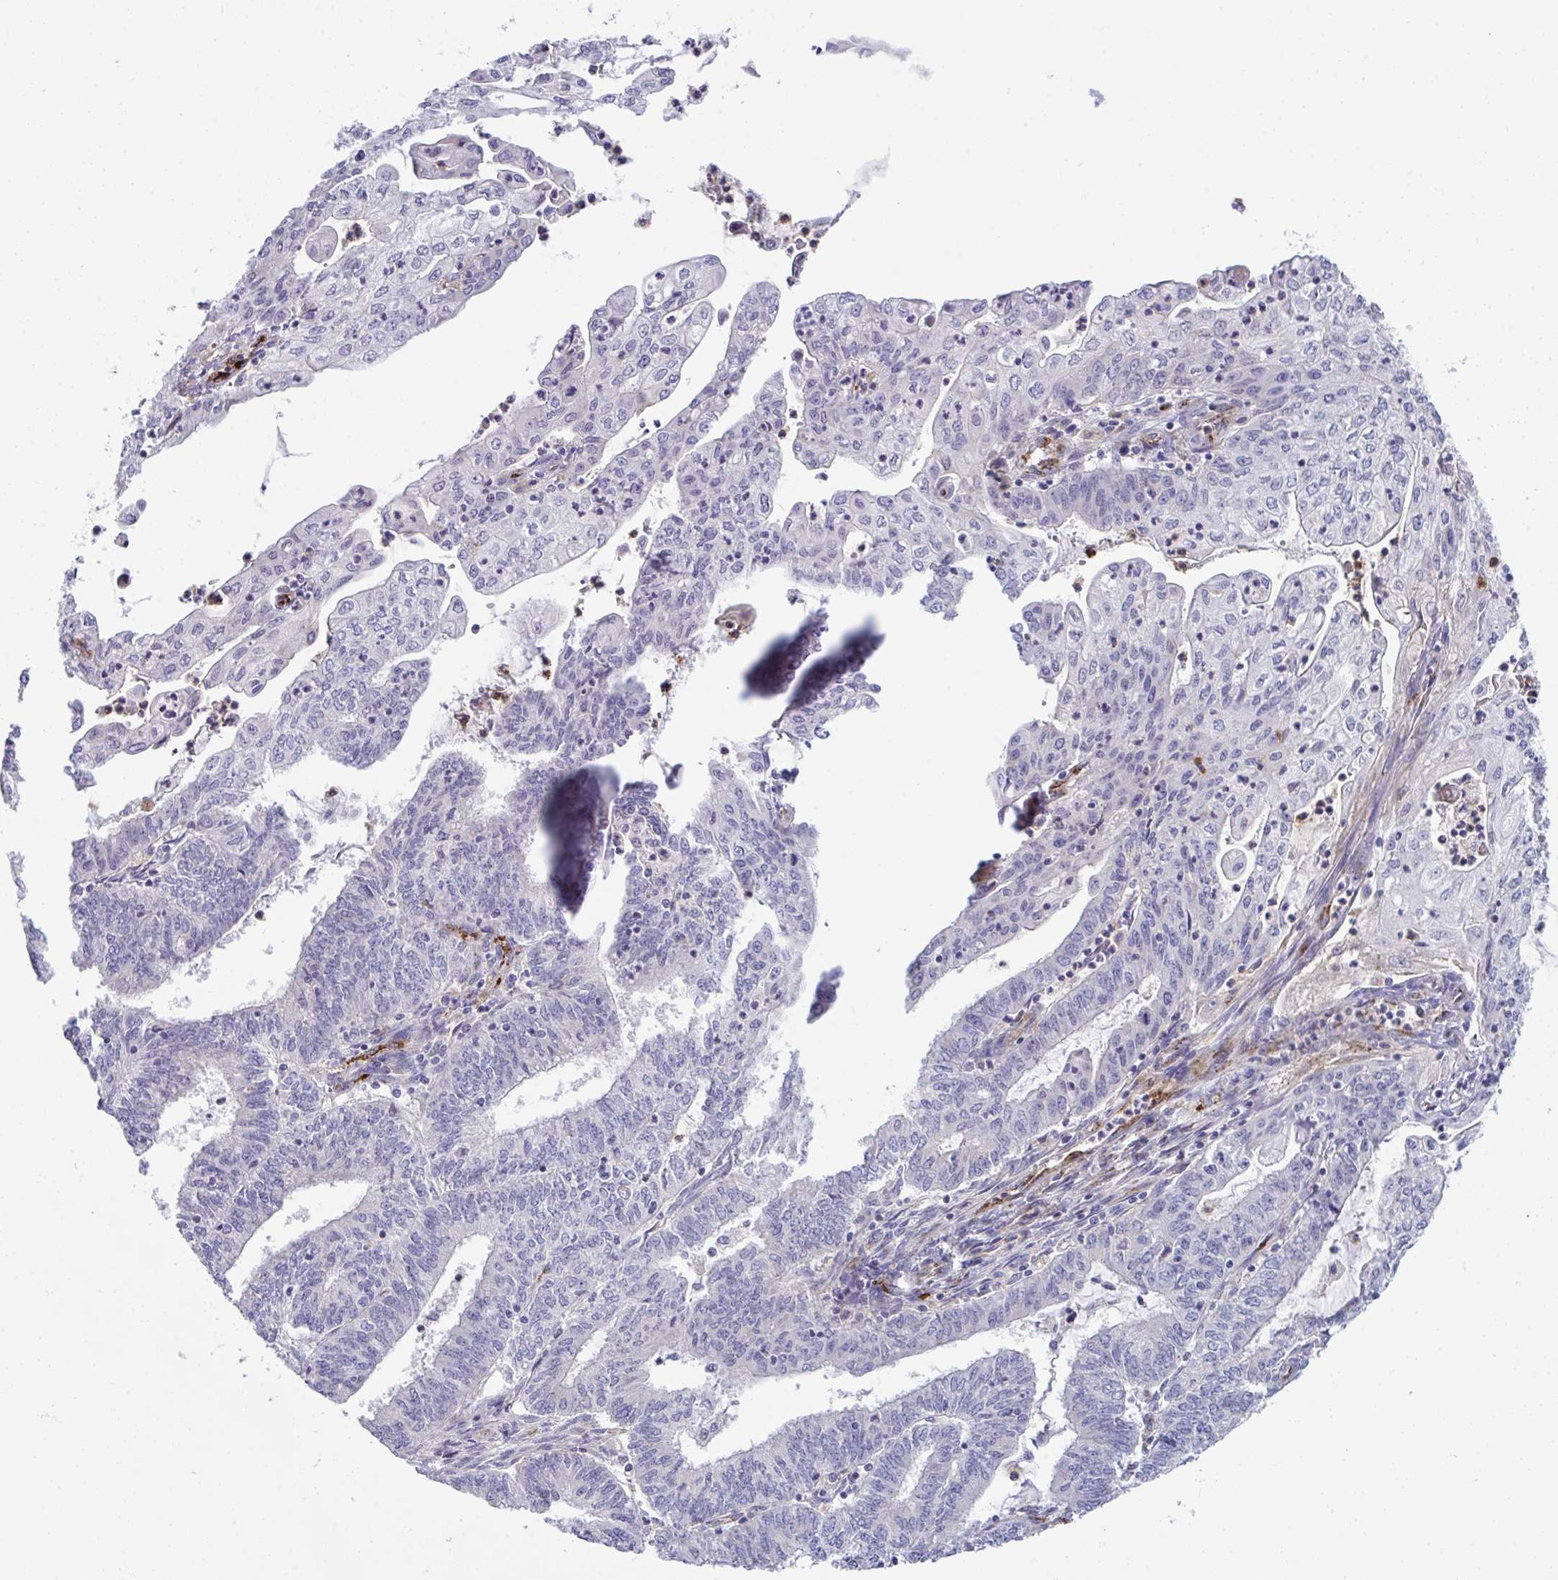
{"staining": {"intensity": "negative", "quantity": "none", "location": "none"}, "tissue": "endometrial cancer", "cell_type": "Tumor cells", "image_type": "cancer", "snomed": [{"axis": "morphology", "description": "Adenocarcinoma, NOS"}, {"axis": "topography", "description": "Endometrium"}], "caption": "Immunohistochemistry (IHC) histopathology image of human endometrial cancer (adenocarcinoma) stained for a protein (brown), which demonstrates no positivity in tumor cells. Brightfield microscopy of immunohistochemistry (IHC) stained with DAB (brown) and hematoxylin (blue), captured at high magnification.", "gene": "TOR1AIP2", "patient": {"sex": "female", "age": 61}}